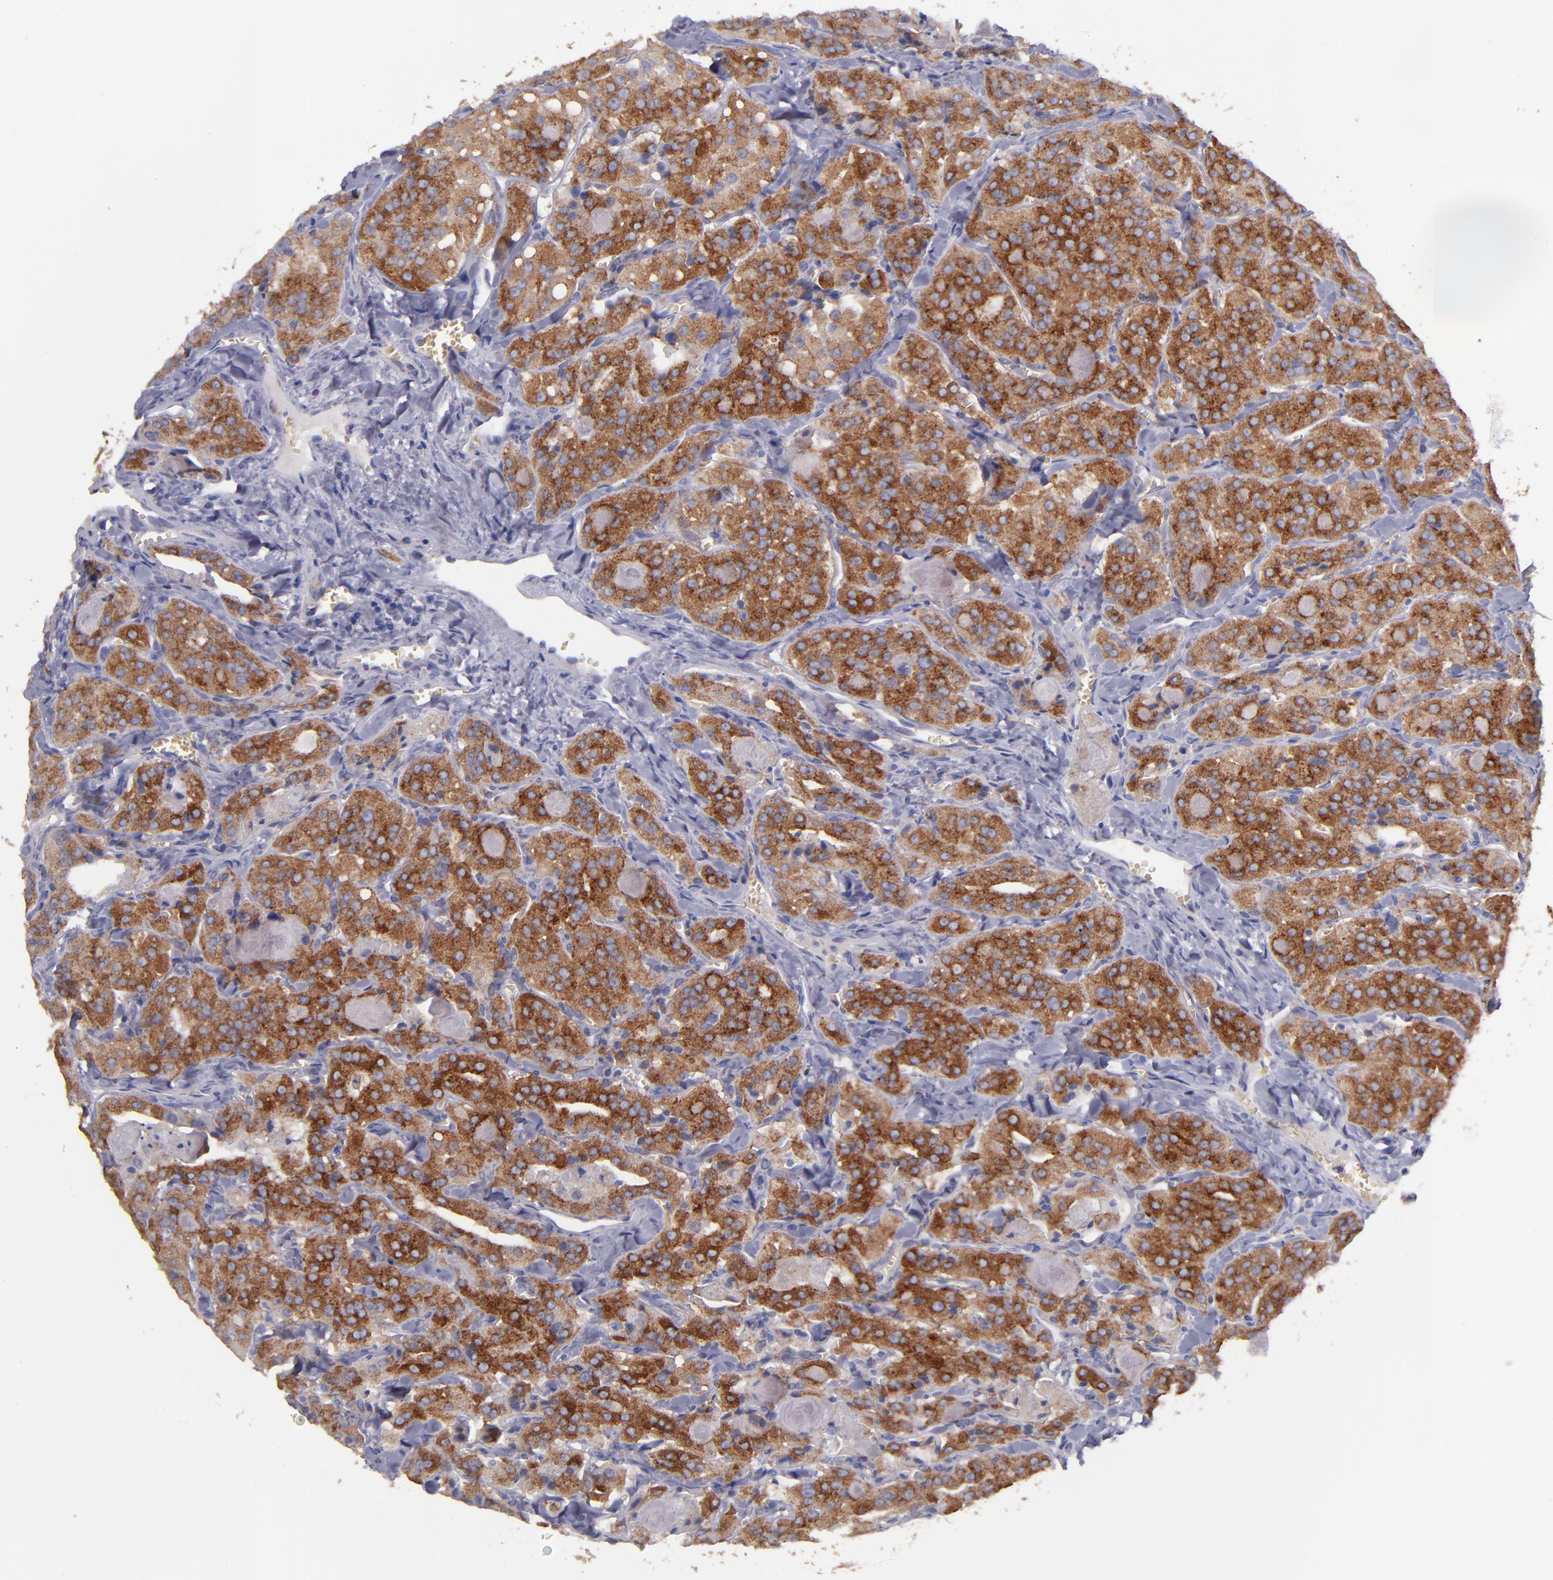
{"staining": {"intensity": "strong", "quantity": ">75%", "location": "cytoplasmic/membranous"}, "tissue": "thyroid cancer", "cell_type": "Tumor cells", "image_type": "cancer", "snomed": [{"axis": "morphology", "description": "Carcinoma, NOS"}, {"axis": "topography", "description": "Thyroid gland"}], "caption": "Thyroid carcinoma tissue exhibits strong cytoplasmic/membranous expression in about >75% of tumor cells The protein of interest is stained brown, and the nuclei are stained in blue (DAB (3,3'-diaminobenzidine) IHC with brightfield microscopy, high magnification).", "gene": "CLTA", "patient": {"sex": "male", "age": 76}}